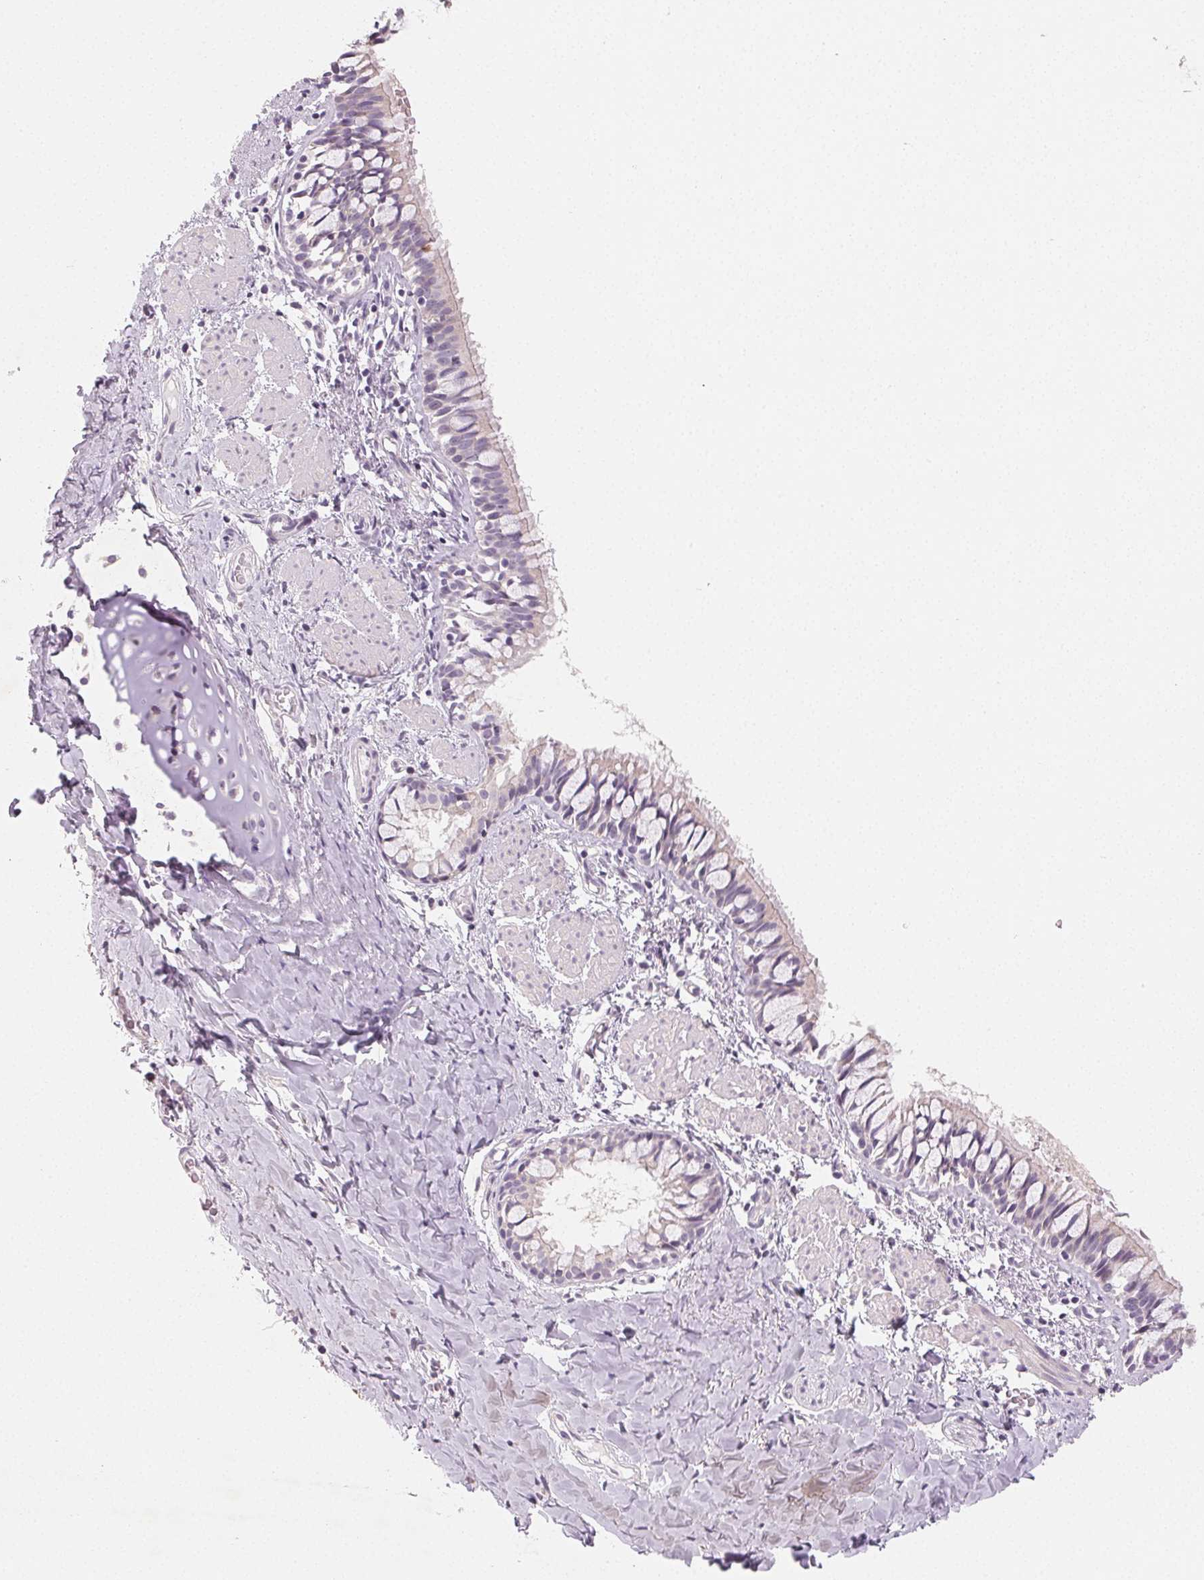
{"staining": {"intensity": "weak", "quantity": "<25%", "location": "cytoplasmic/membranous"}, "tissue": "bronchus", "cell_type": "Respiratory epithelial cells", "image_type": "normal", "snomed": [{"axis": "morphology", "description": "Normal tissue, NOS"}, {"axis": "topography", "description": "Bronchus"}], "caption": "Respiratory epithelial cells show no significant positivity in benign bronchus. (Stains: DAB immunohistochemistry (IHC) with hematoxylin counter stain, Microscopy: brightfield microscopy at high magnification).", "gene": "MYBL1", "patient": {"sex": "male", "age": 1}}